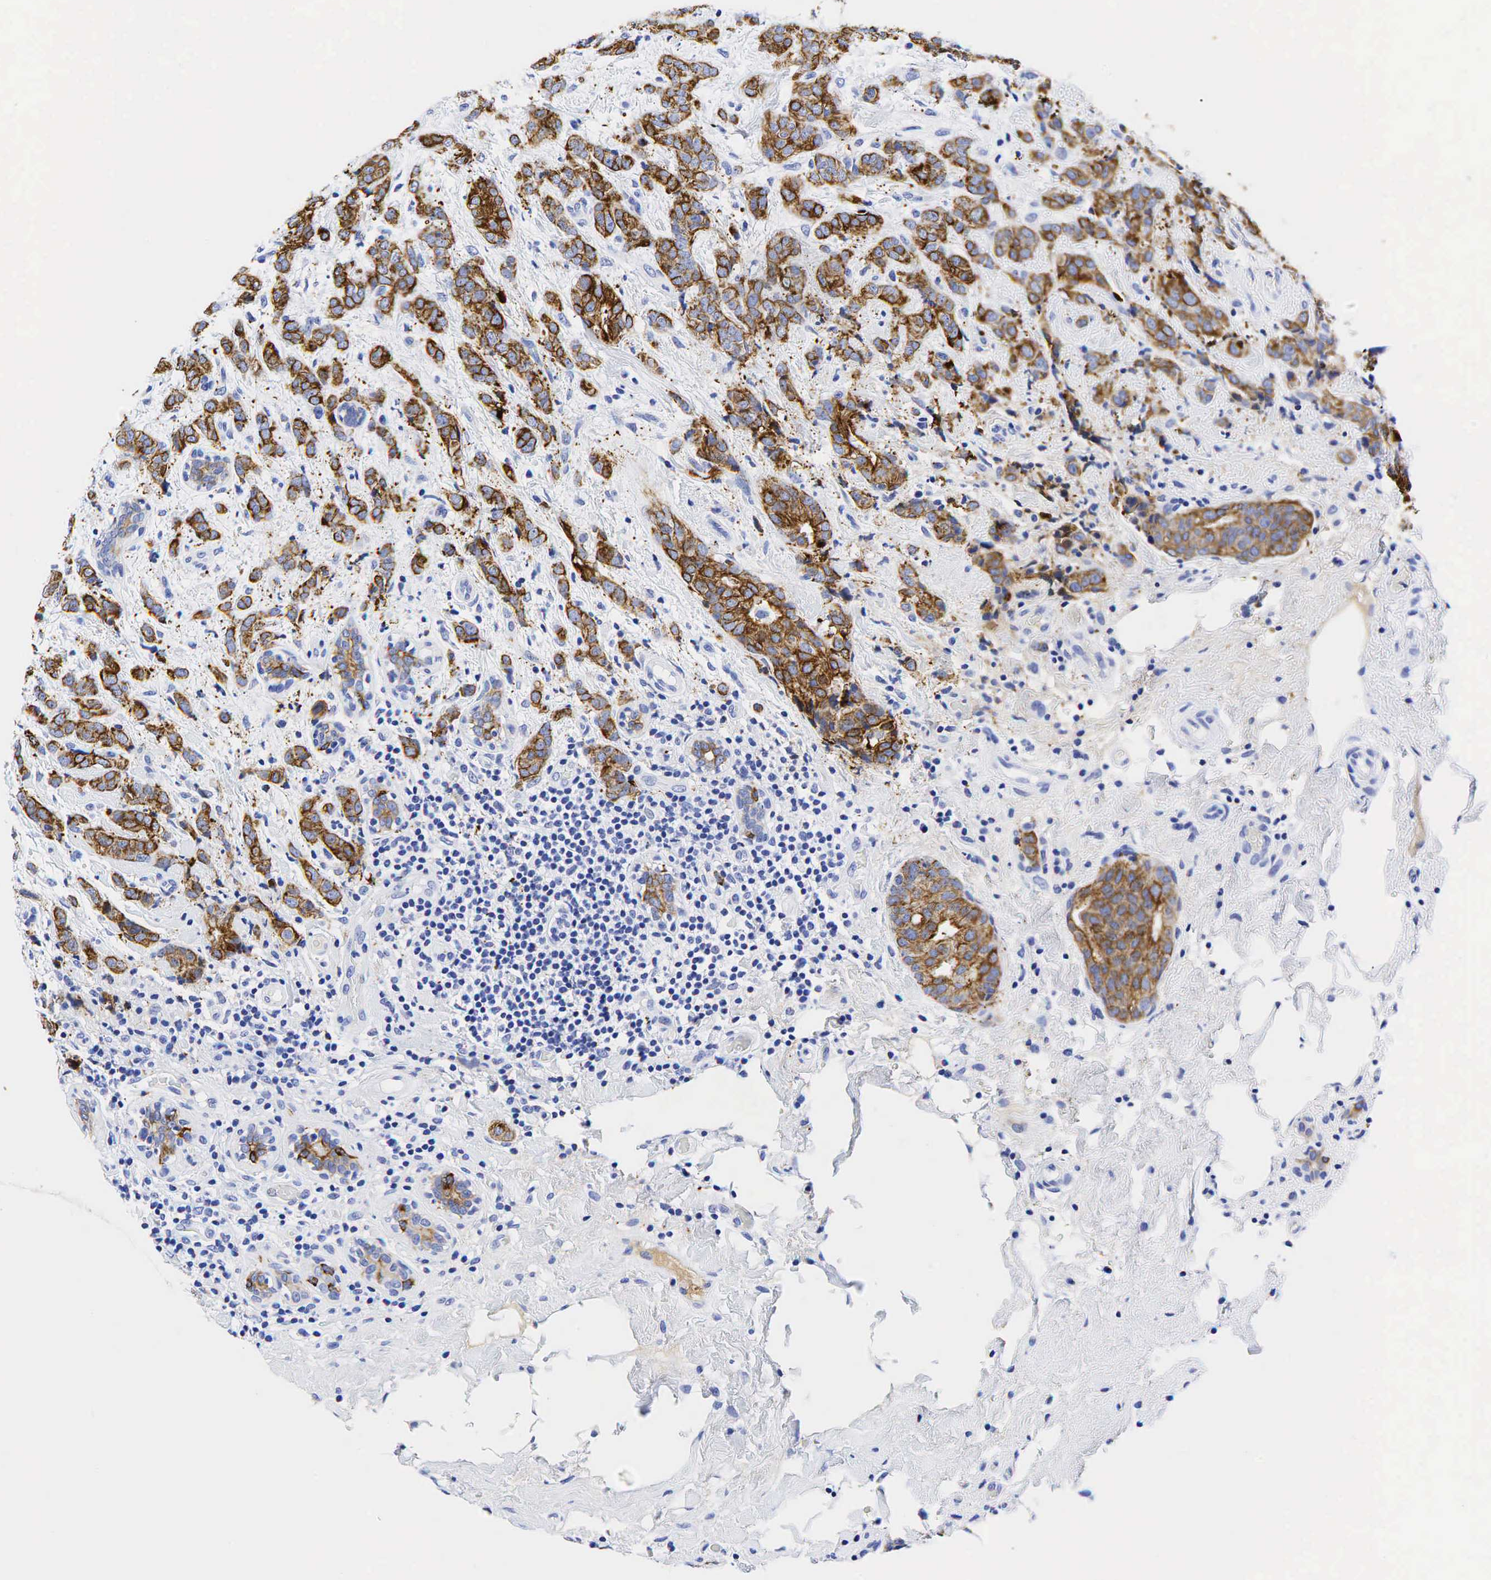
{"staining": {"intensity": "moderate", "quantity": ">75%", "location": "cytoplasmic/membranous"}, "tissue": "breast cancer", "cell_type": "Tumor cells", "image_type": "cancer", "snomed": [{"axis": "morphology", "description": "Duct carcinoma"}, {"axis": "topography", "description": "Breast"}], "caption": "Protein expression analysis of human breast cancer (infiltrating ductal carcinoma) reveals moderate cytoplasmic/membranous staining in approximately >75% of tumor cells.", "gene": "KRT18", "patient": {"sex": "female", "age": 53}}